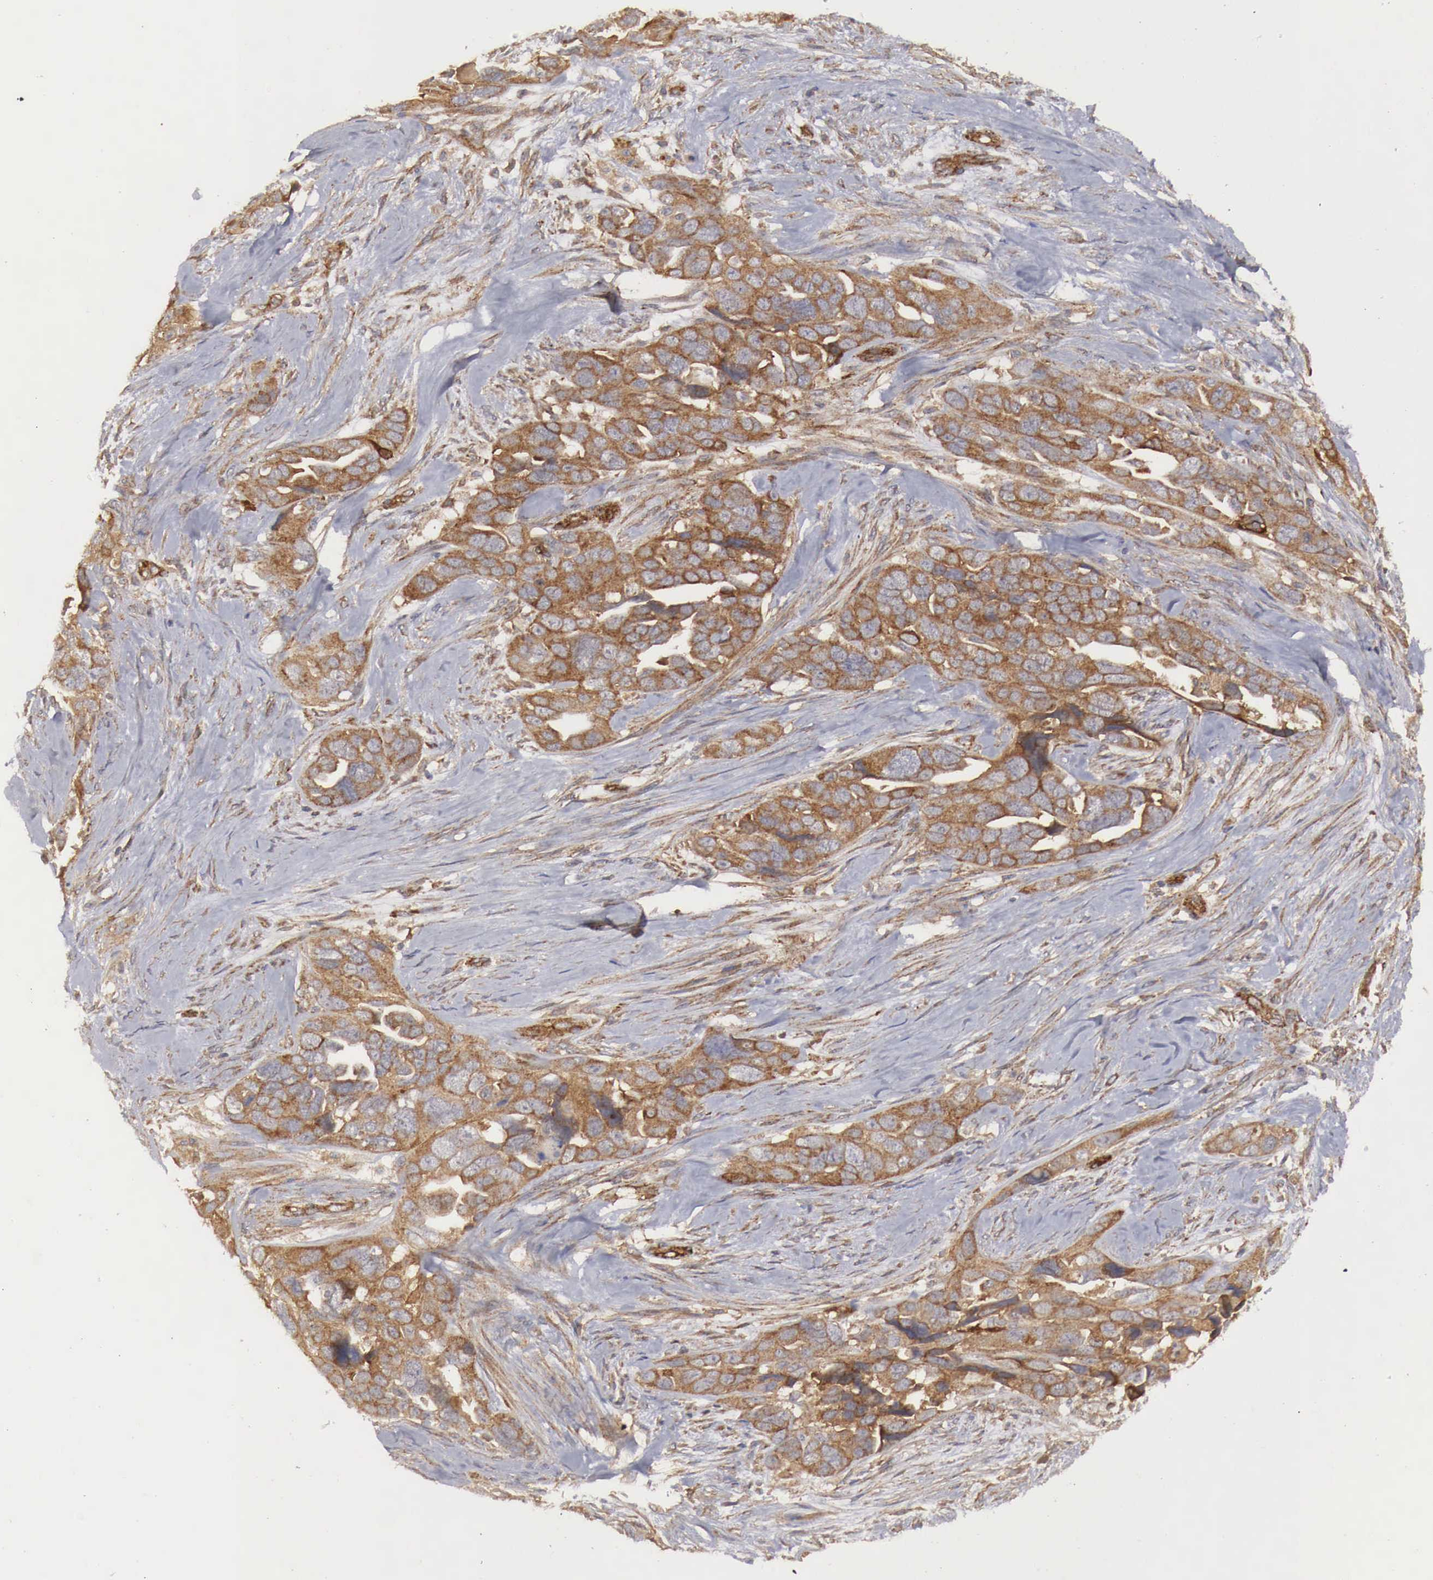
{"staining": {"intensity": "moderate", "quantity": ">75%", "location": "cytoplasmic/membranous"}, "tissue": "ovarian cancer", "cell_type": "Tumor cells", "image_type": "cancer", "snomed": [{"axis": "morphology", "description": "Cystadenocarcinoma, serous, NOS"}, {"axis": "topography", "description": "Ovary"}], "caption": "This is an image of immunohistochemistry (IHC) staining of ovarian serous cystadenocarcinoma, which shows moderate staining in the cytoplasmic/membranous of tumor cells.", "gene": "ARMCX4", "patient": {"sex": "female", "age": 63}}